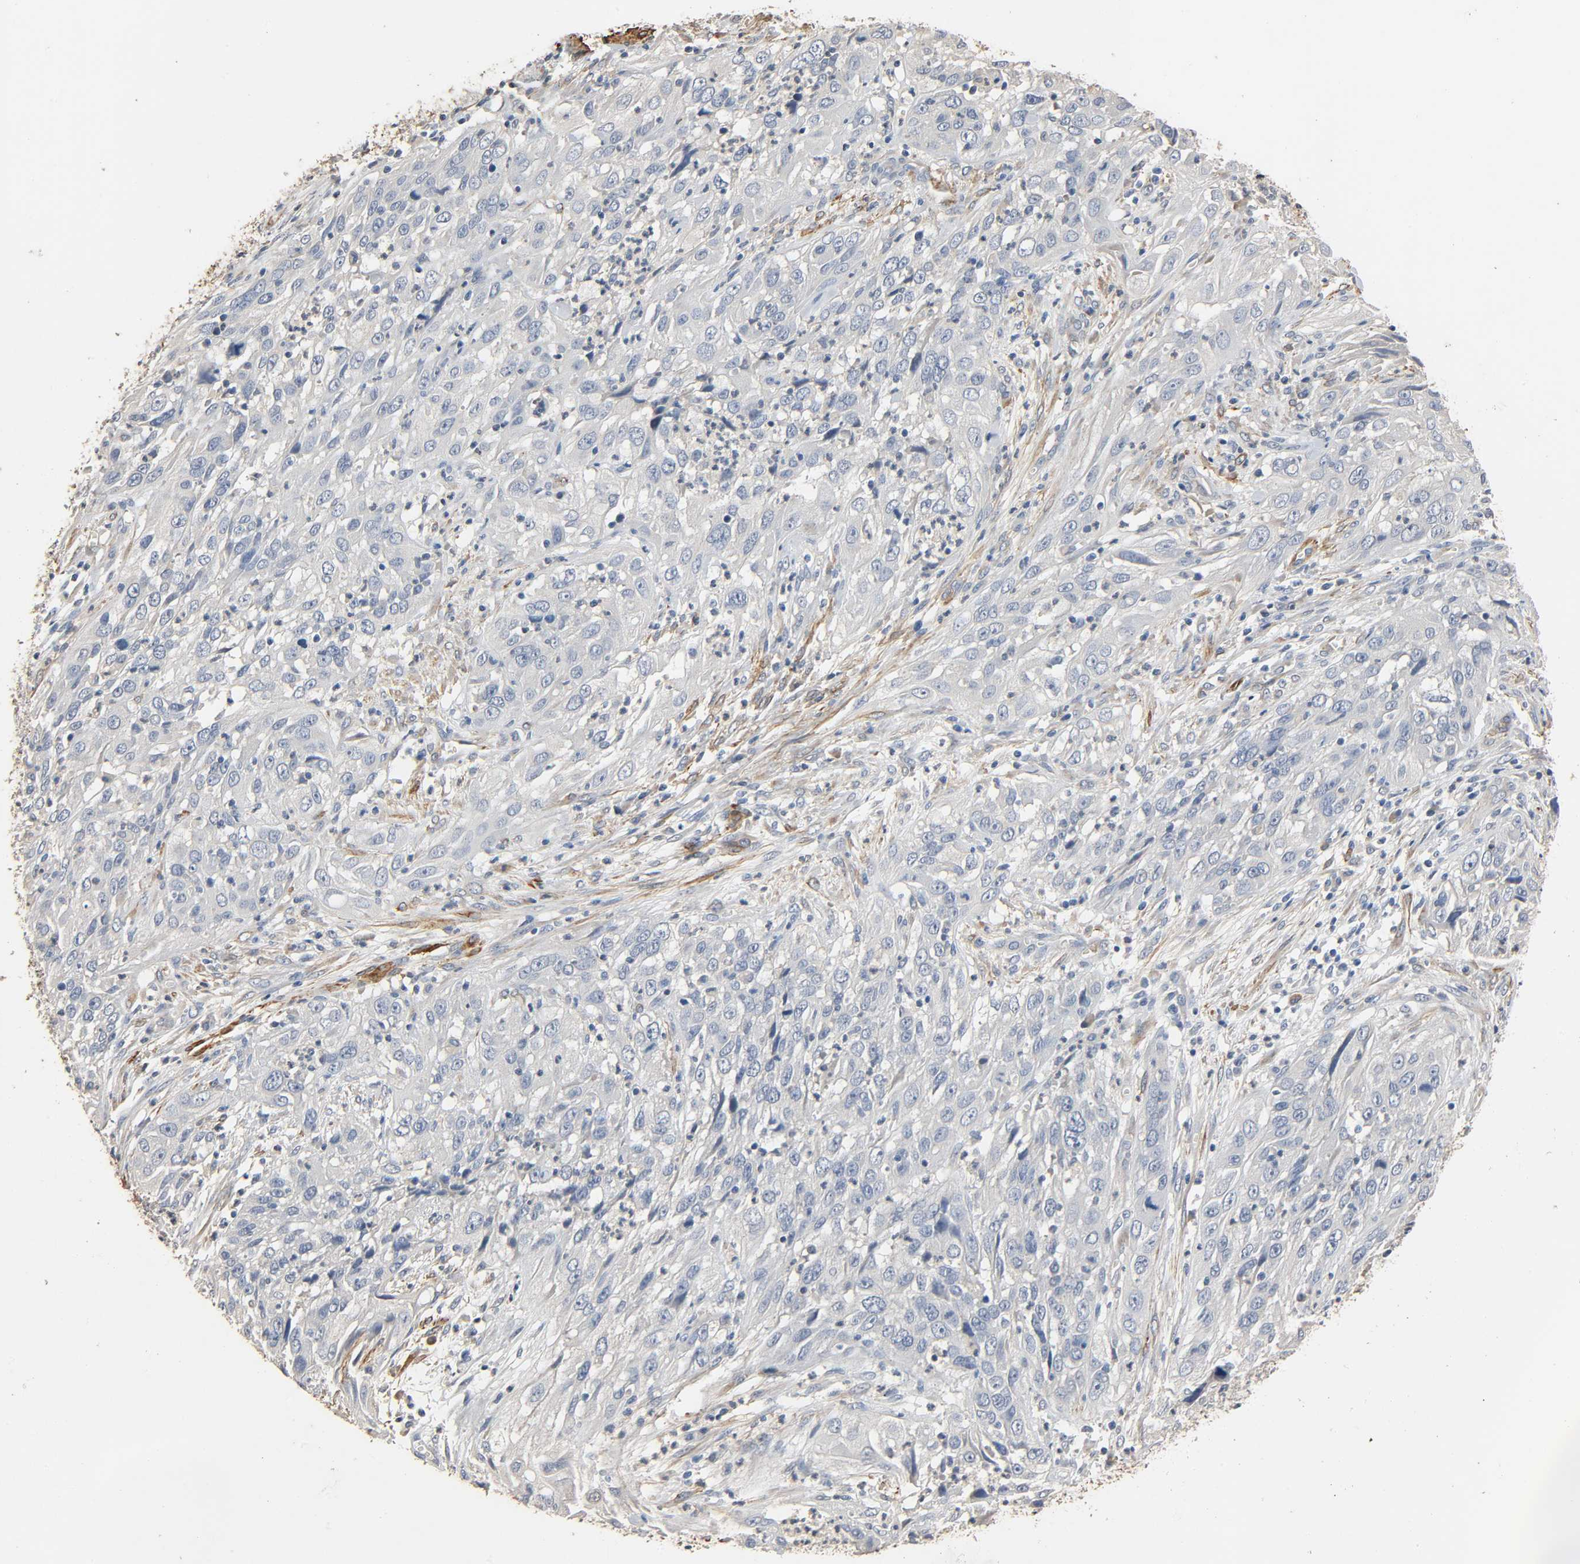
{"staining": {"intensity": "negative", "quantity": "none", "location": "none"}, "tissue": "cervical cancer", "cell_type": "Tumor cells", "image_type": "cancer", "snomed": [{"axis": "morphology", "description": "Squamous cell carcinoma, NOS"}, {"axis": "topography", "description": "Cervix"}], "caption": "A micrograph of human cervical squamous cell carcinoma is negative for staining in tumor cells. (Brightfield microscopy of DAB IHC at high magnification).", "gene": "GSTA3", "patient": {"sex": "female", "age": 32}}